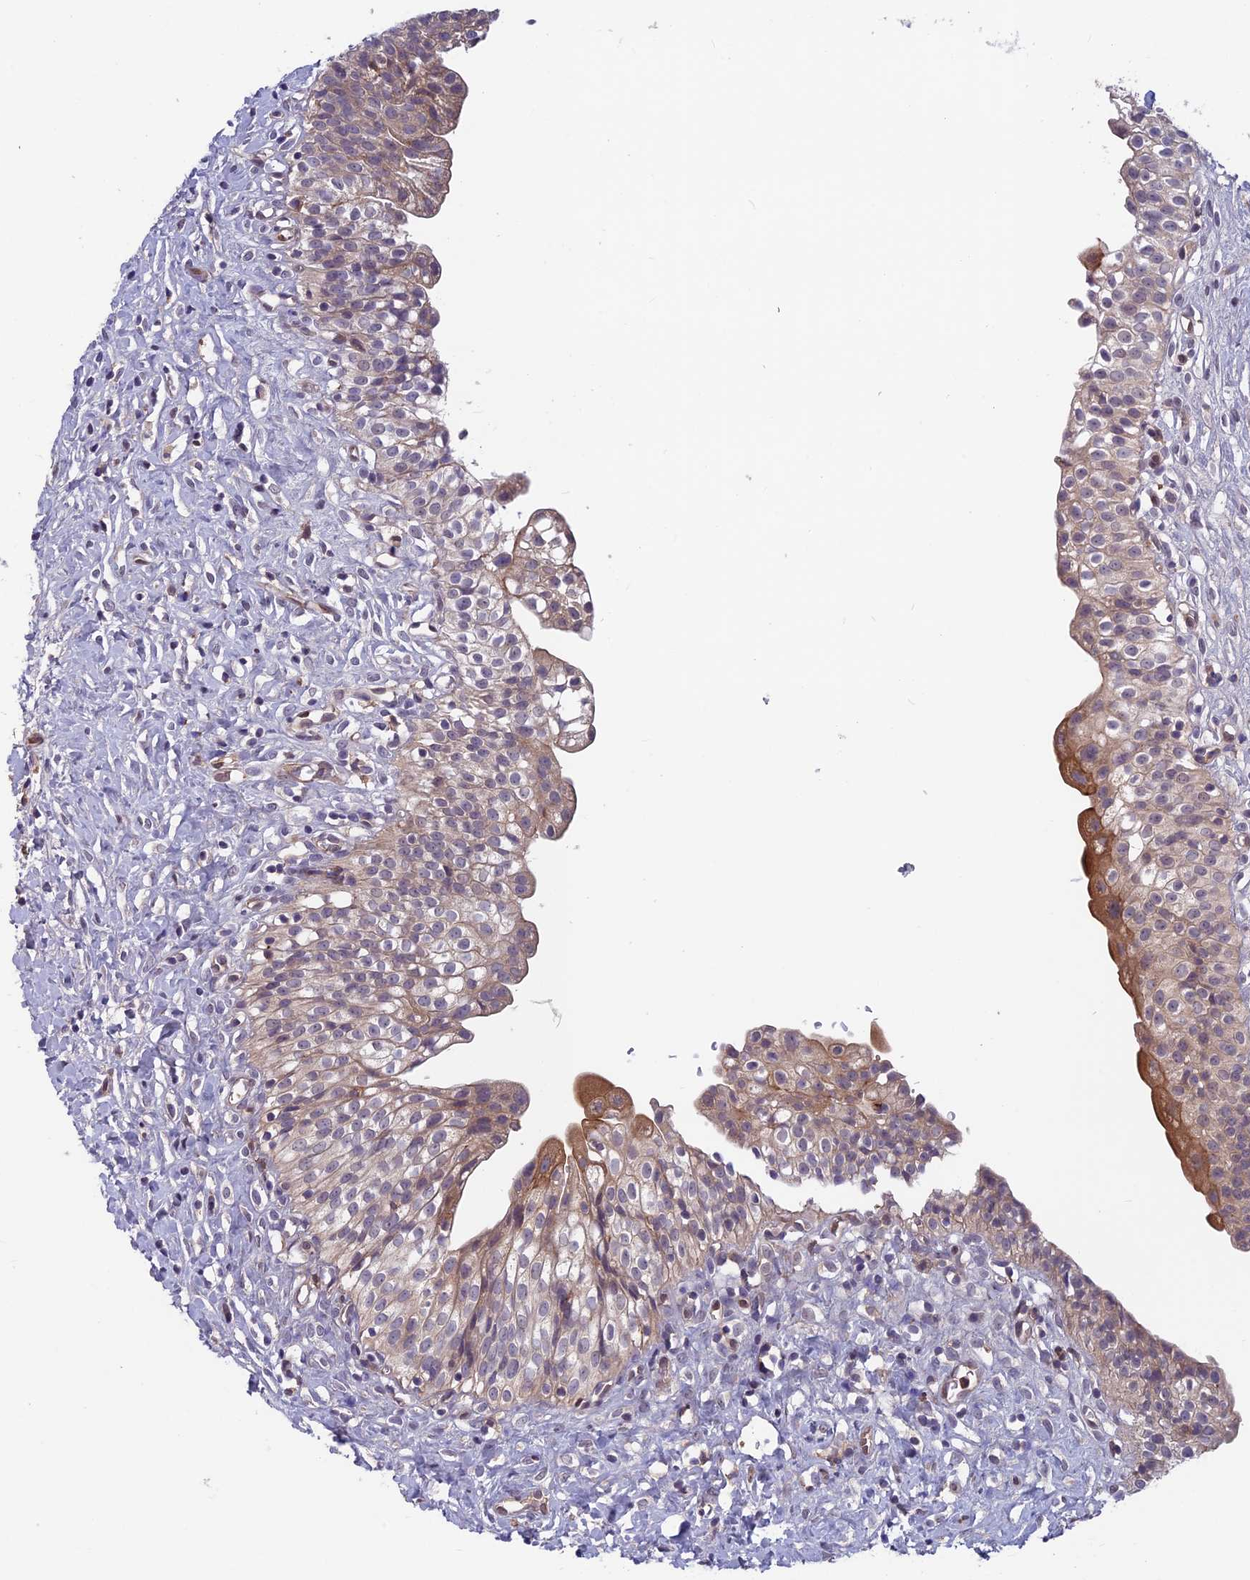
{"staining": {"intensity": "moderate", "quantity": "25%-75%", "location": "cytoplasmic/membranous"}, "tissue": "urinary bladder", "cell_type": "Urothelial cells", "image_type": "normal", "snomed": [{"axis": "morphology", "description": "Normal tissue, NOS"}, {"axis": "topography", "description": "Urinary bladder"}], "caption": "Urothelial cells show medium levels of moderate cytoplasmic/membranous staining in about 25%-75% of cells in normal urinary bladder.", "gene": "MAST2", "patient": {"sex": "male", "age": 51}}